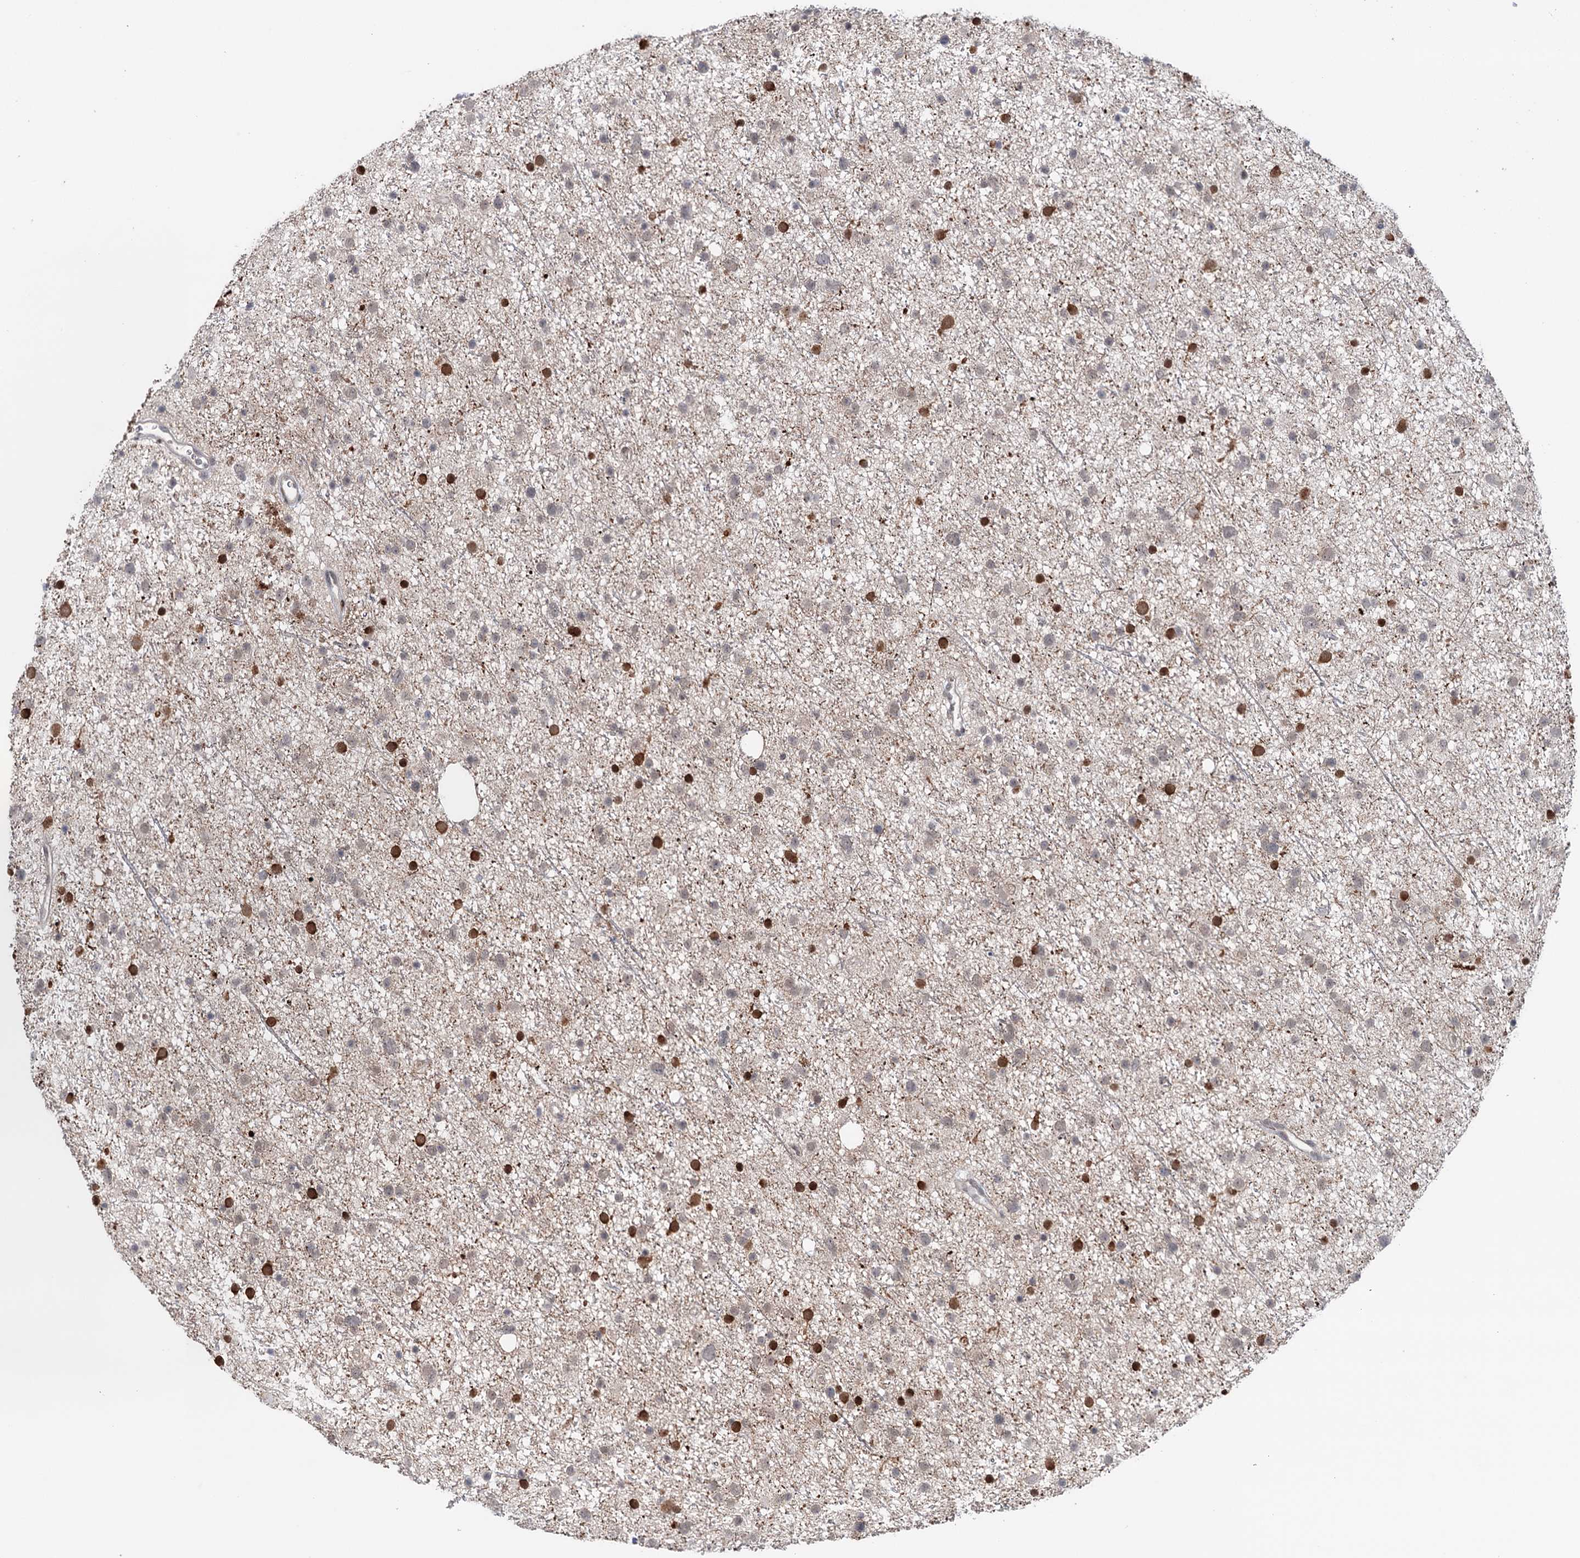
{"staining": {"intensity": "negative", "quantity": "none", "location": "none"}, "tissue": "glioma", "cell_type": "Tumor cells", "image_type": "cancer", "snomed": [{"axis": "morphology", "description": "Glioma, malignant, Low grade"}, {"axis": "topography", "description": "Cerebral cortex"}], "caption": "A high-resolution image shows immunohistochemistry (IHC) staining of malignant glioma (low-grade), which exhibits no significant positivity in tumor cells.", "gene": "FAM53A", "patient": {"sex": "female", "age": 39}}